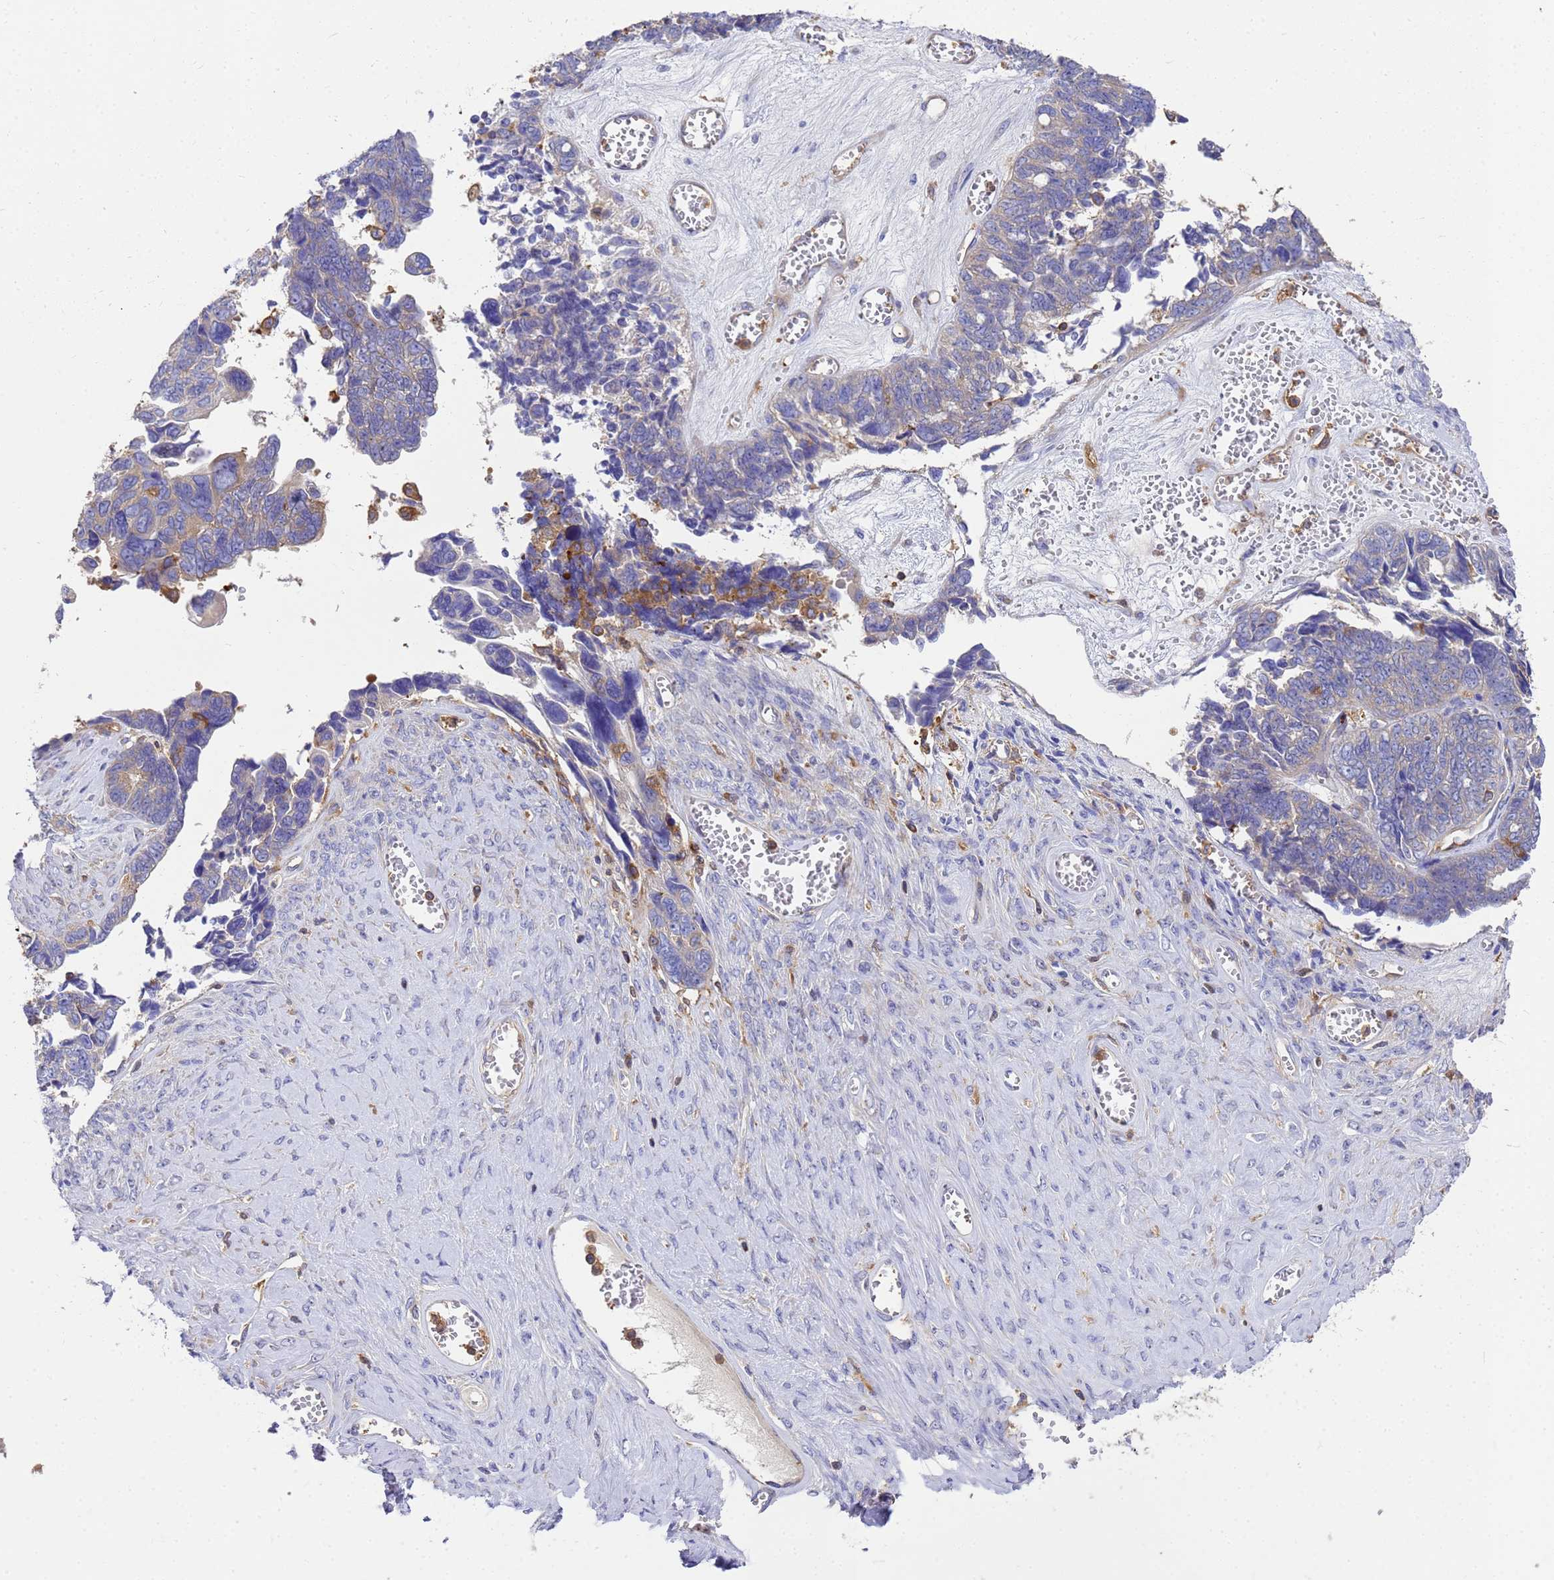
{"staining": {"intensity": "moderate", "quantity": "<25%", "location": "cytoplasmic/membranous"}, "tissue": "ovarian cancer", "cell_type": "Tumor cells", "image_type": "cancer", "snomed": [{"axis": "morphology", "description": "Cystadenocarcinoma, serous, NOS"}, {"axis": "topography", "description": "Ovary"}], "caption": "Immunohistochemical staining of ovarian cancer demonstrates low levels of moderate cytoplasmic/membranous staining in approximately <25% of tumor cells. The staining was performed using DAB (3,3'-diaminobenzidine), with brown indicating positive protein expression. Nuclei are stained blue with hematoxylin.", "gene": "ZNF235", "patient": {"sex": "female", "age": 79}}